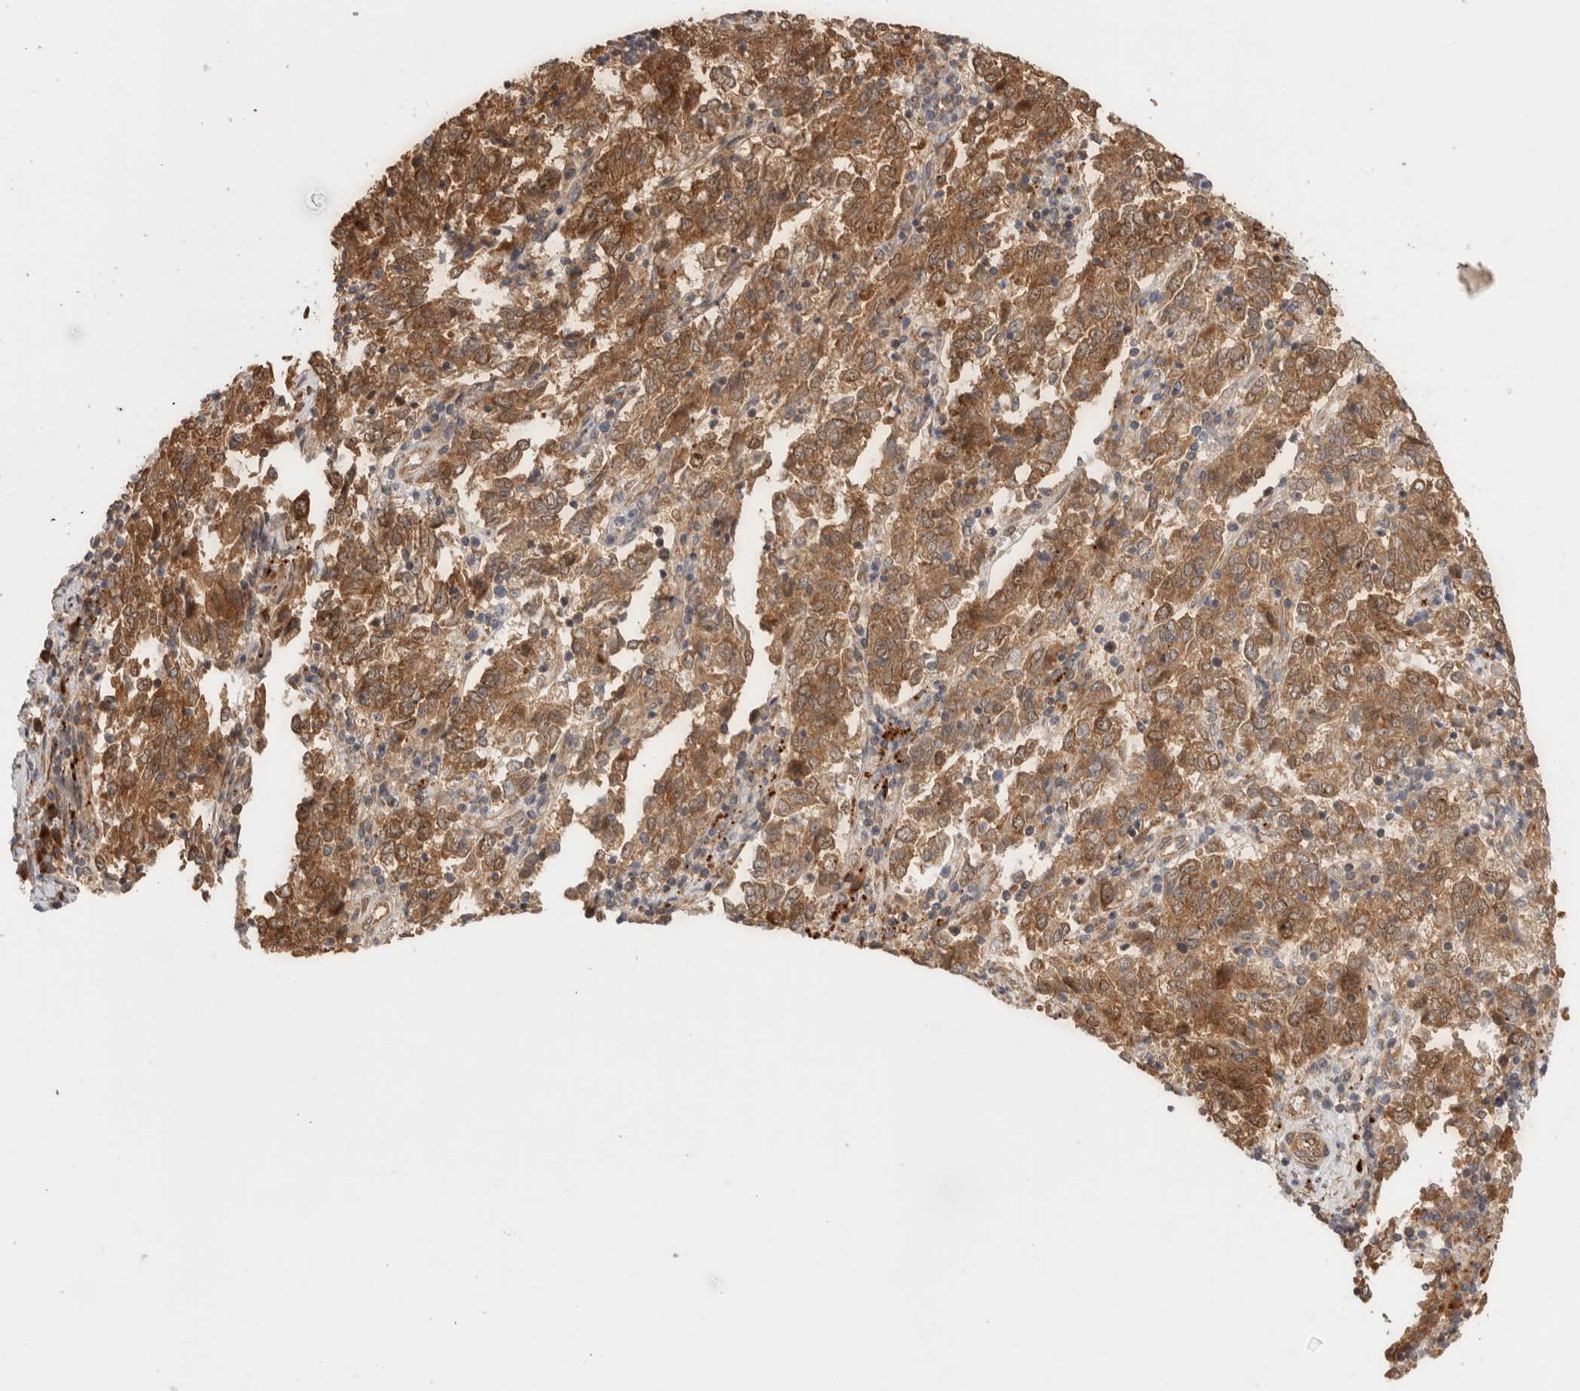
{"staining": {"intensity": "moderate", "quantity": ">75%", "location": "cytoplasmic/membranous"}, "tissue": "endometrial cancer", "cell_type": "Tumor cells", "image_type": "cancer", "snomed": [{"axis": "morphology", "description": "Adenocarcinoma, NOS"}, {"axis": "topography", "description": "Endometrium"}], "caption": "Immunohistochemistry of endometrial adenocarcinoma exhibits medium levels of moderate cytoplasmic/membranous expression in approximately >75% of tumor cells.", "gene": "ACTL9", "patient": {"sex": "female", "age": 80}}